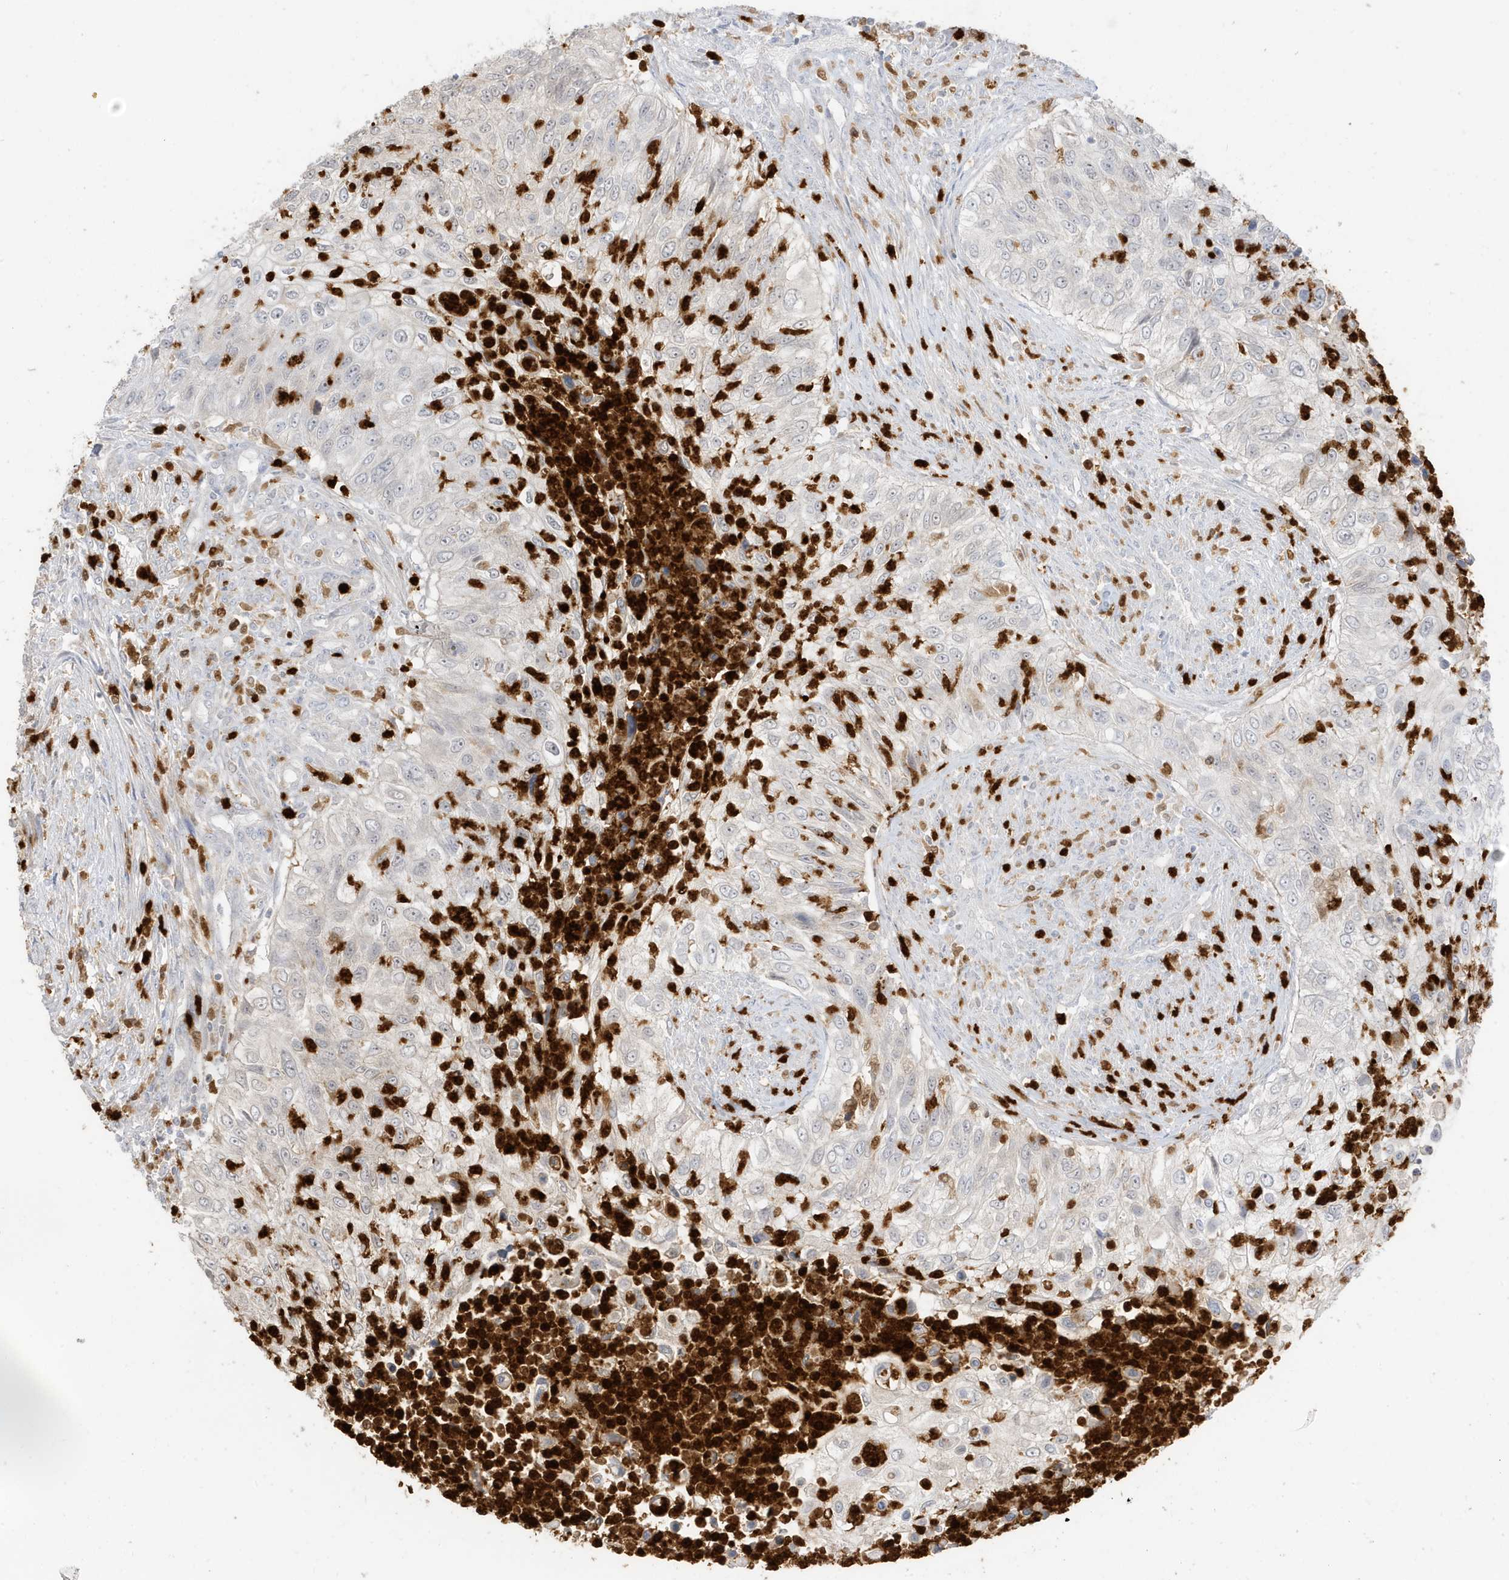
{"staining": {"intensity": "weak", "quantity": "<25%", "location": "nuclear"}, "tissue": "urothelial cancer", "cell_type": "Tumor cells", "image_type": "cancer", "snomed": [{"axis": "morphology", "description": "Urothelial carcinoma, High grade"}, {"axis": "topography", "description": "Urinary bladder"}], "caption": "Immunohistochemistry histopathology image of neoplastic tissue: high-grade urothelial carcinoma stained with DAB reveals no significant protein positivity in tumor cells.", "gene": "GCA", "patient": {"sex": "female", "age": 60}}